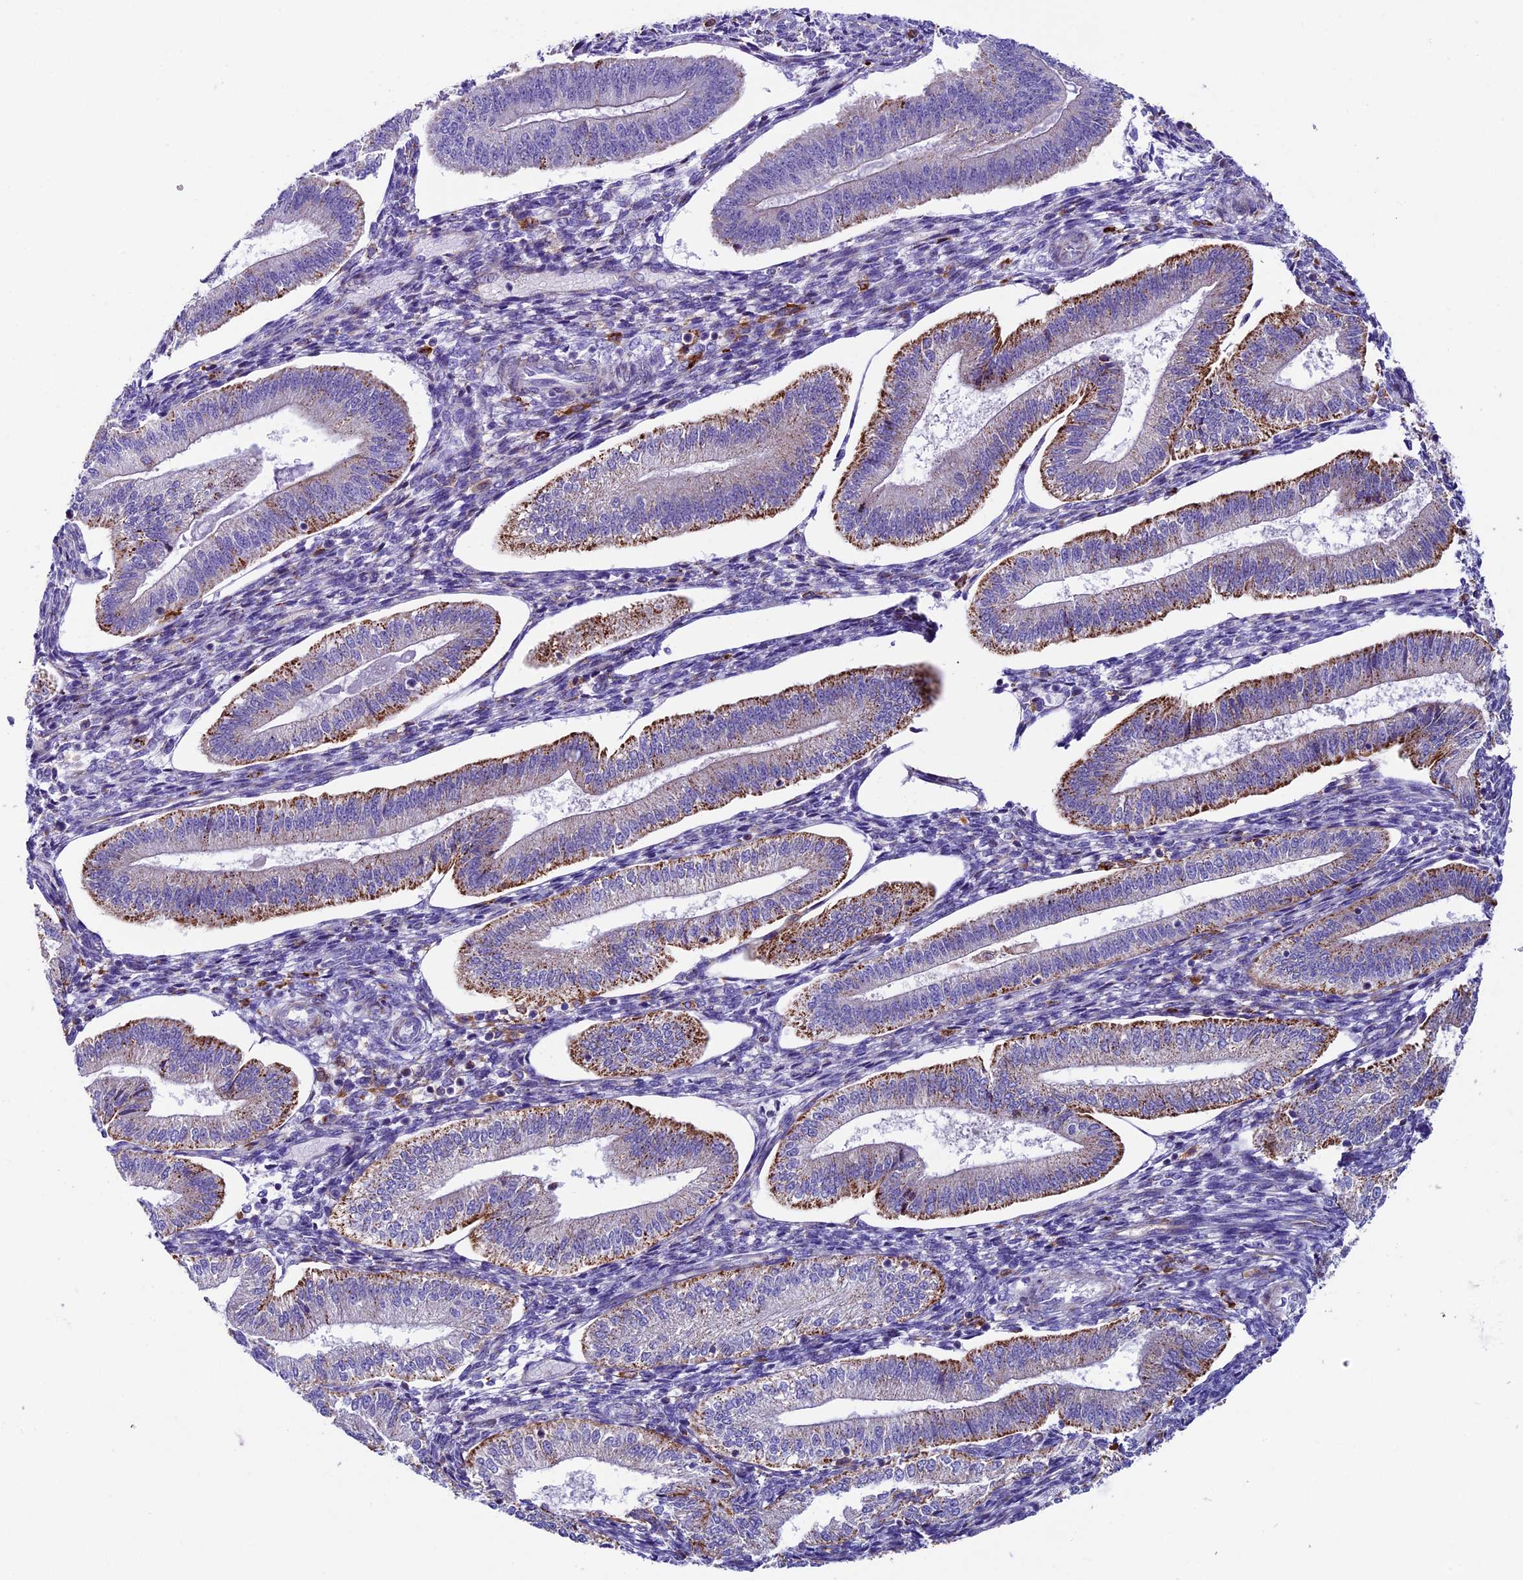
{"staining": {"intensity": "negative", "quantity": "none", "location": "none"}, "tissue": "endometrium", "cell_type": "Cells in endometrial stroma", "image_type": "normal", "snomed": [{"axis": "morphology", "description": "Normal tissue, NOS"}, {"axis": "topography", "description": "Endometrium"}], "caption": "IHC photomicrograph of benign endometrium stained for a protein (brown), which exhibits no positivity in cells in endometrial stroma.", "gene": "IL20RA", "patient": {"sex": "female", "age": 34}}